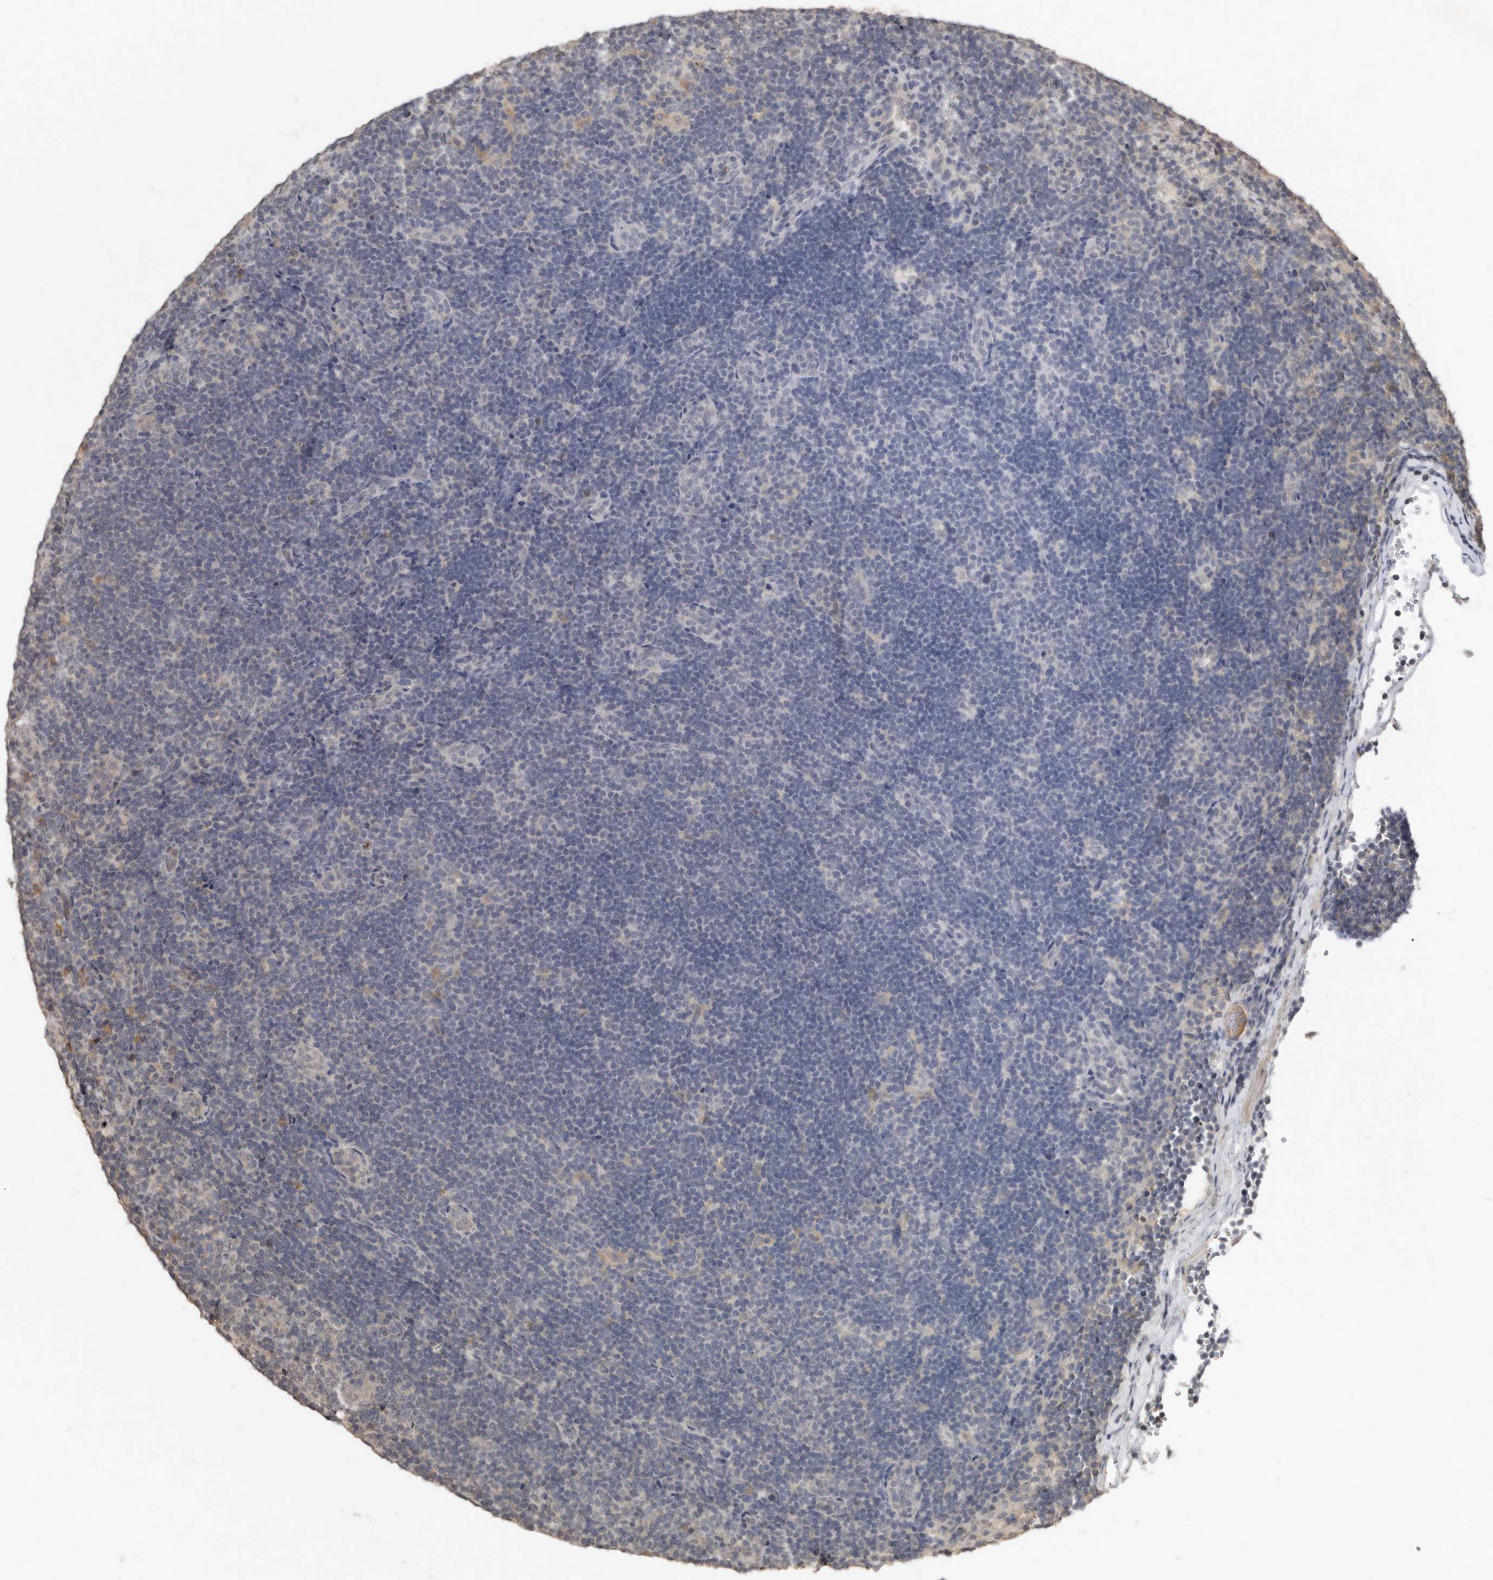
{"staining": {"intensity": "negative", "quantity": "none", "location": "none"}, "tissue": "lymphoma", "cell_type": "Tumor cells", "image_type": "cancer", "snomed": [{"axis": "morphology", "description": "Hodgkin's disease, NOS"}, {"axis": "topography", "description": "Lymph node"}], "caption": "DAB immunohistochemical staining of human Hodgkin's disease exhibits no significant expression in tumor cells.", "gene": "KIF26B", "patient": {"sex": "female", "age": 57}}